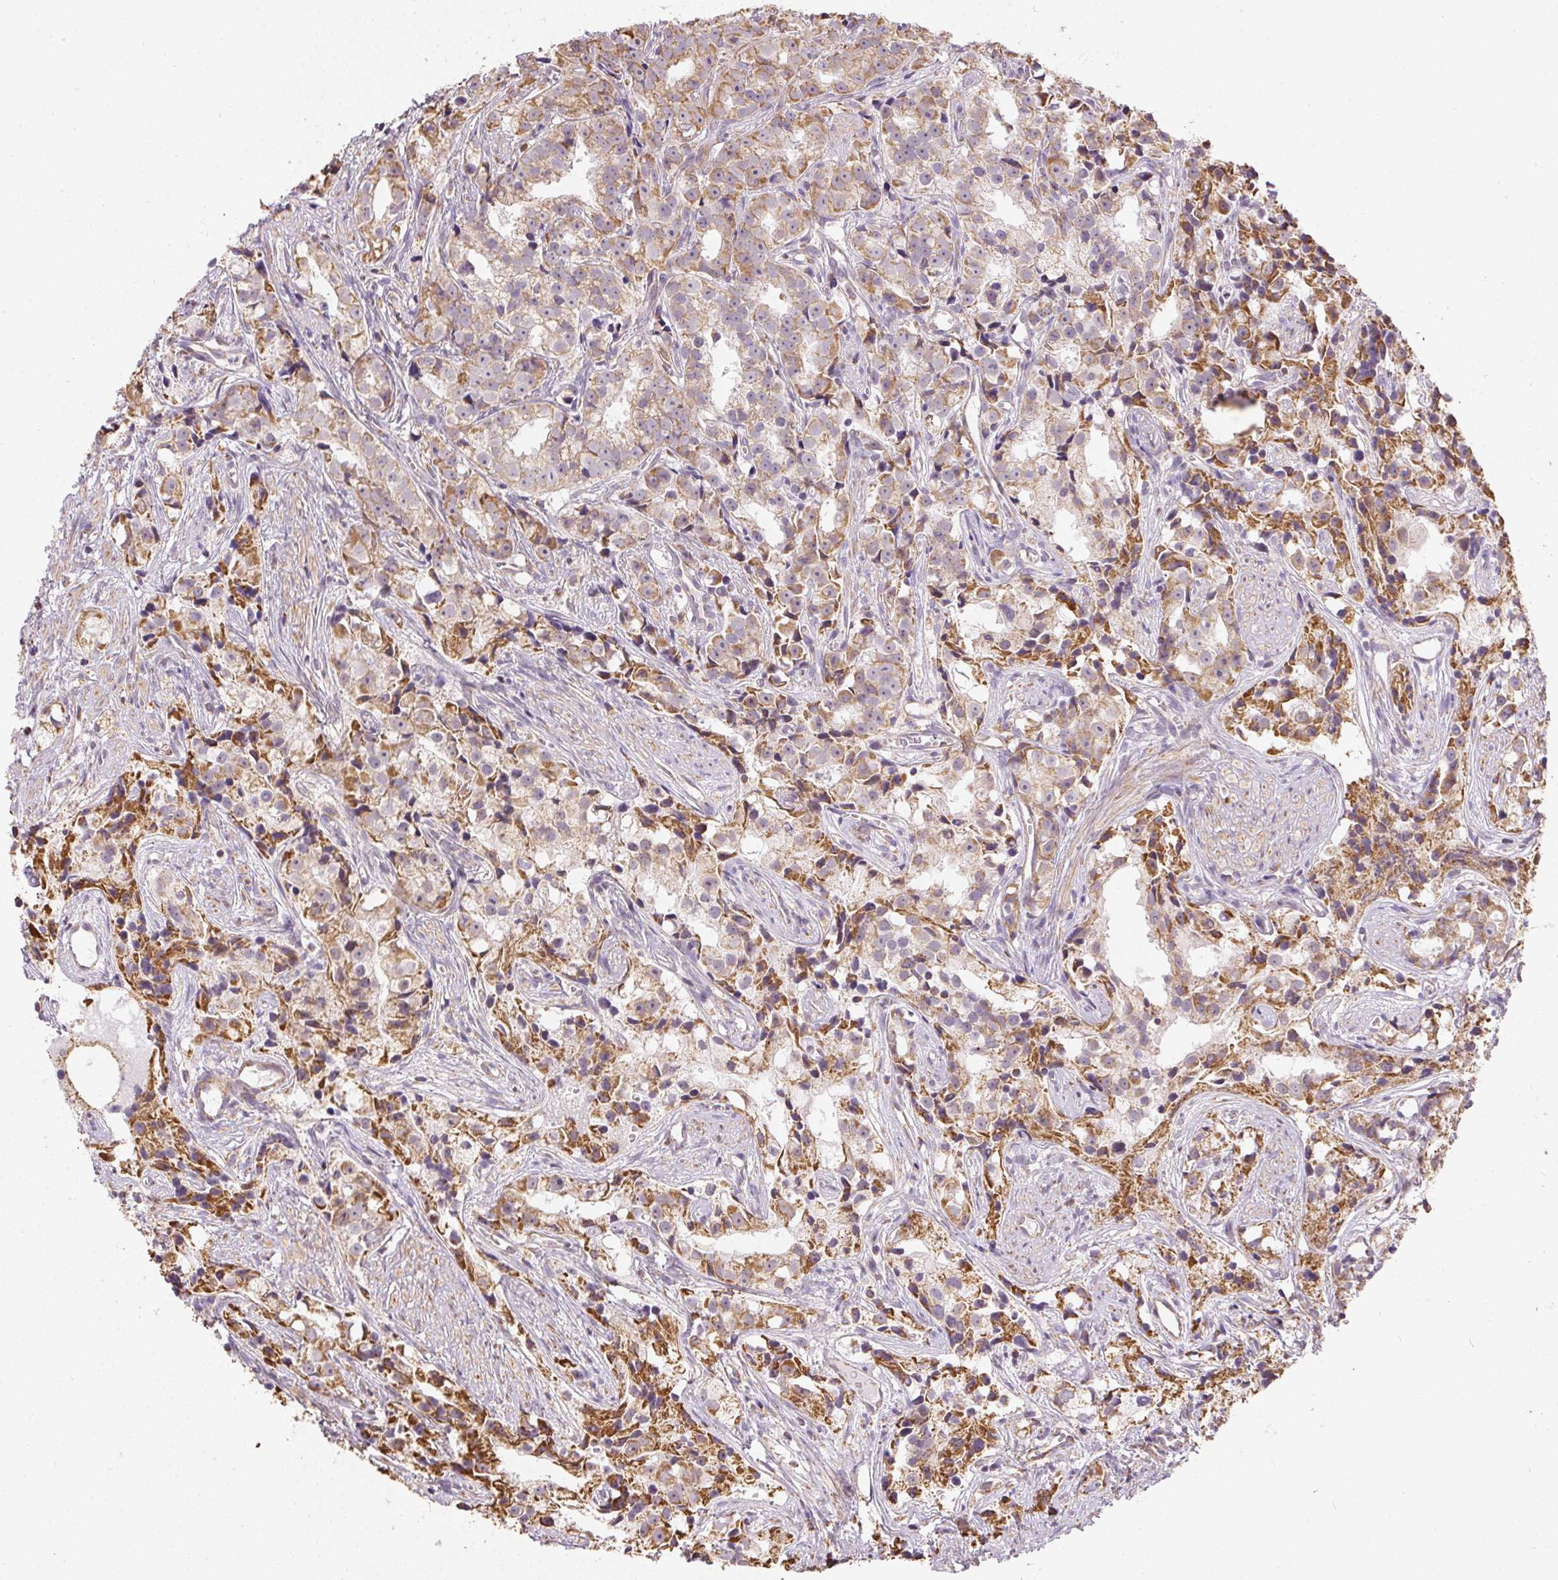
{"staining": {"intensity": "moderate", "quantity": ">75%", "location": "cytoplasmic/membranous"}, "tissue": "prostate cancer", "cell_type": "Tumor cells", "image_type": "cancer", "snomed": [{"axis": "morphology", "description": "Adenocarcinoma, High grade"}, {"axis": "topography", "description": "Prostate"}], "caption": "Brown immunohistochemical staining in human prostate adenocarcinoma (high-grade) shows moderate cytoplasmic/membranous expression in about >75% of tumor cells. (DAB (3,3'-diaminobenzidine) IHC, brown staining for protein, blue staining for nuclei).", "gene": "MAPK11", "patient": {"sex": "male", "age": 75}}